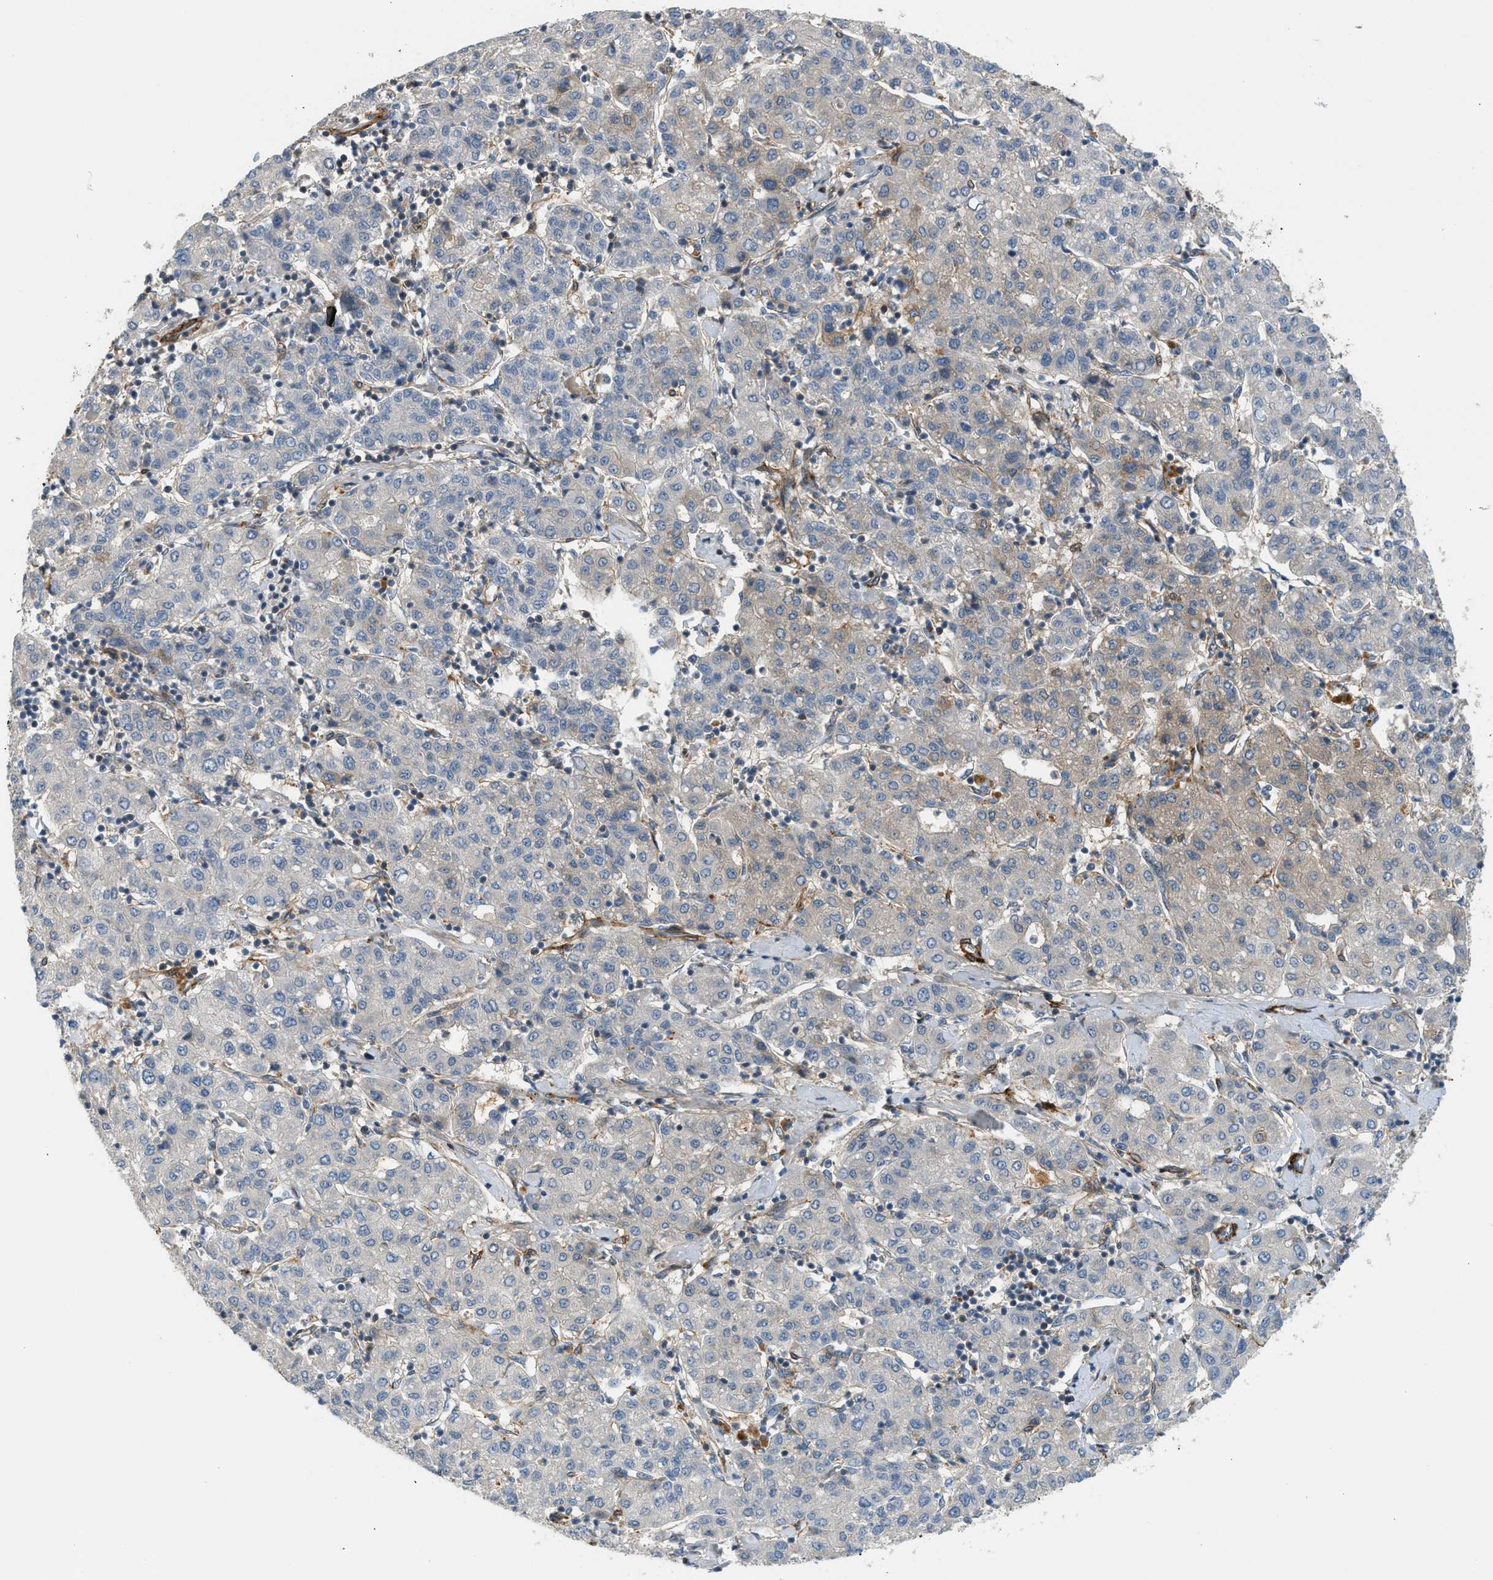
{"staining": {"intensity": "negative", "quantity": "none", "location": "none"}, "tissue": "liver cancer", "cell_type": "Tumor cells", "image_type": "cancer", "snomed": [{"axis": "morphology", "description": "Carcinoma, Hepatocellular, NOS"}, {"axis": "topography", "description": "Liver"}], "caption": "This is a histopathology image of IHC staining of hepatocellular carcinoma (liver), which shows no positivity in tumor cells.", "gene": "EDNRA", "patient": {"sex": "male", "age": 65}}